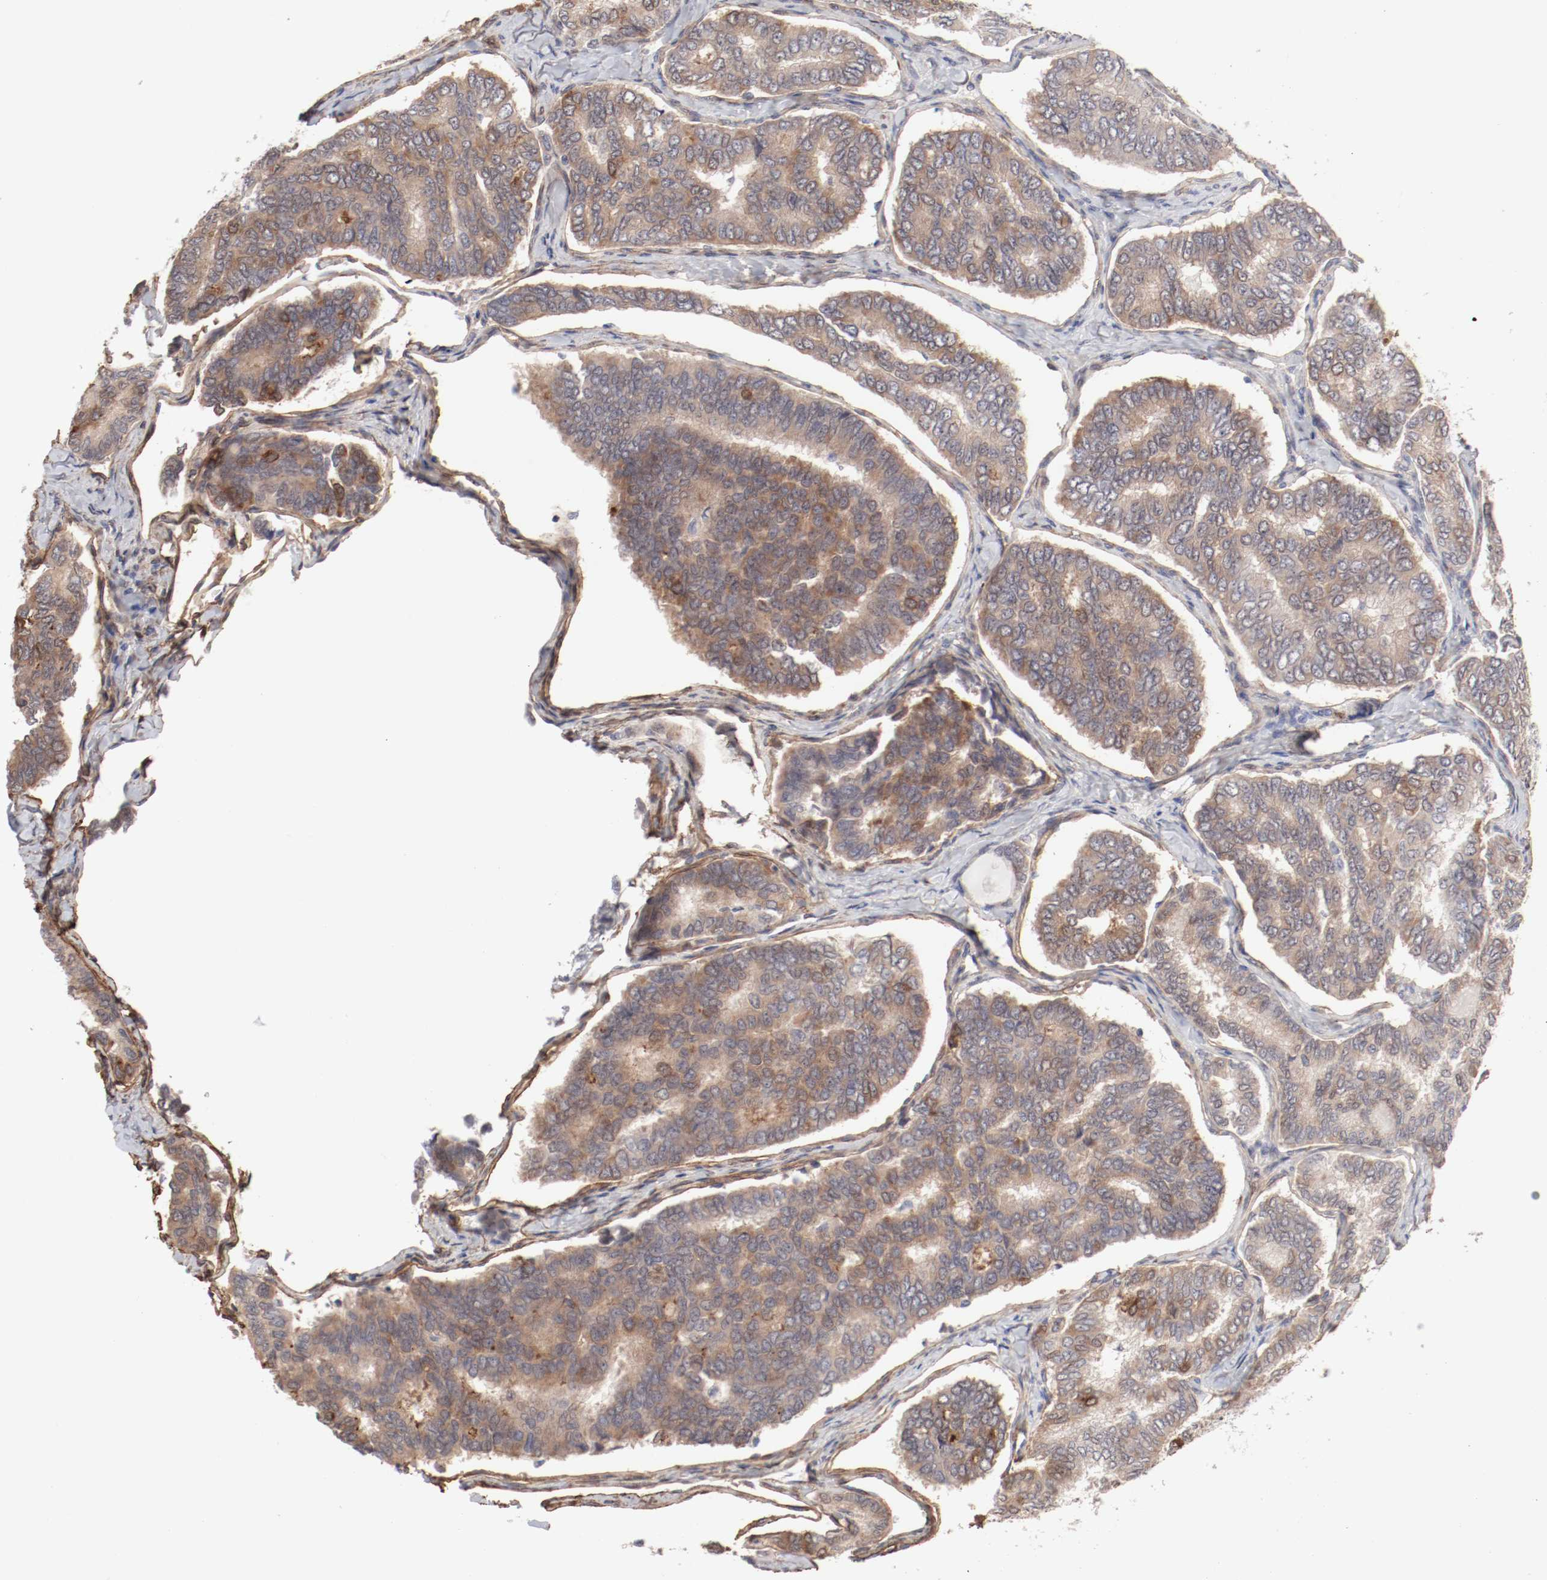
{"staining": {"intensity": "weak", "quantity": ">75%", "location": "cytoplasmic/membranous"}, "tissue": "thyroid cancer", "cell_type": "Tumor cells", "image_type": "cancer", "snomed": [{"axis": "morphology", "description": "Papillary adenocarcinoma, NOS"}, {"axis": "topography", "description": "Thyroid gland"}], "caption": "Papillary adenocarcinoma (thyroid) stained for a protein (brown) displays weak cytoplasmic/membranous positive positivity in approximately >75% of tumor cells.", "gene": "MAGED4", "patient": {"sex": "female", "age": 35}}